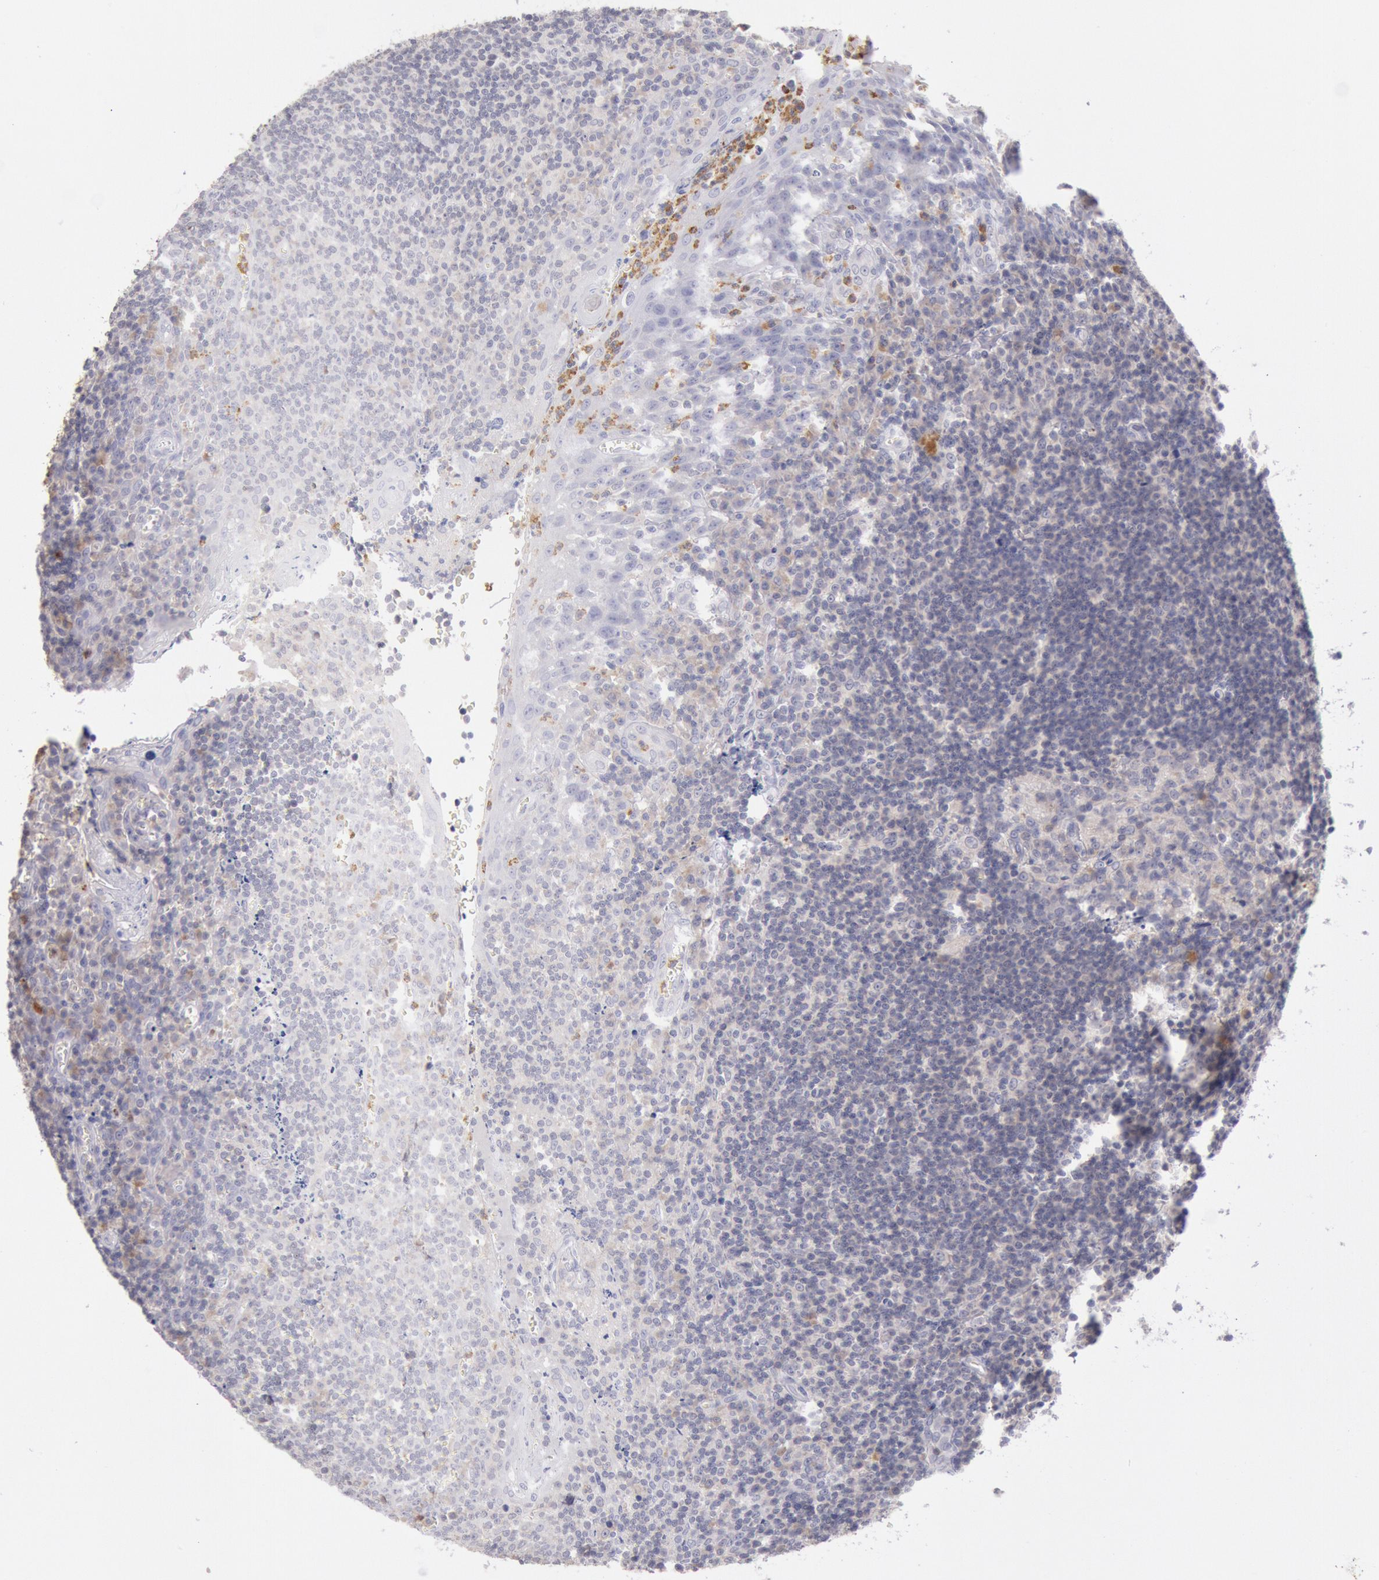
{"staining": {"intensity": "weak", "quantity": ">75%", "location": "cytoplasmic/membranous"}, "tissue": "tonsil", "cell_type": "Germinal center cells", "image_type": "normal", "snomed": [{"axis": "morphology", "description": "Normal tissue, NOS"}, {"axis": "topography", "description": "Tonsil"}], "caption": "The image exhibits immunohistochemical staining of unremarkable tonsil. There is weak cytoplasmic/membranous expression is present in about >75% of germinal center cells. The staining was performed using DAB, with brown indicating positive protein expression. Nuclei are stained blue with hematoxylin.", "gene": "GAL3ST1", "patient": {"sex": "male", "age": 20}}